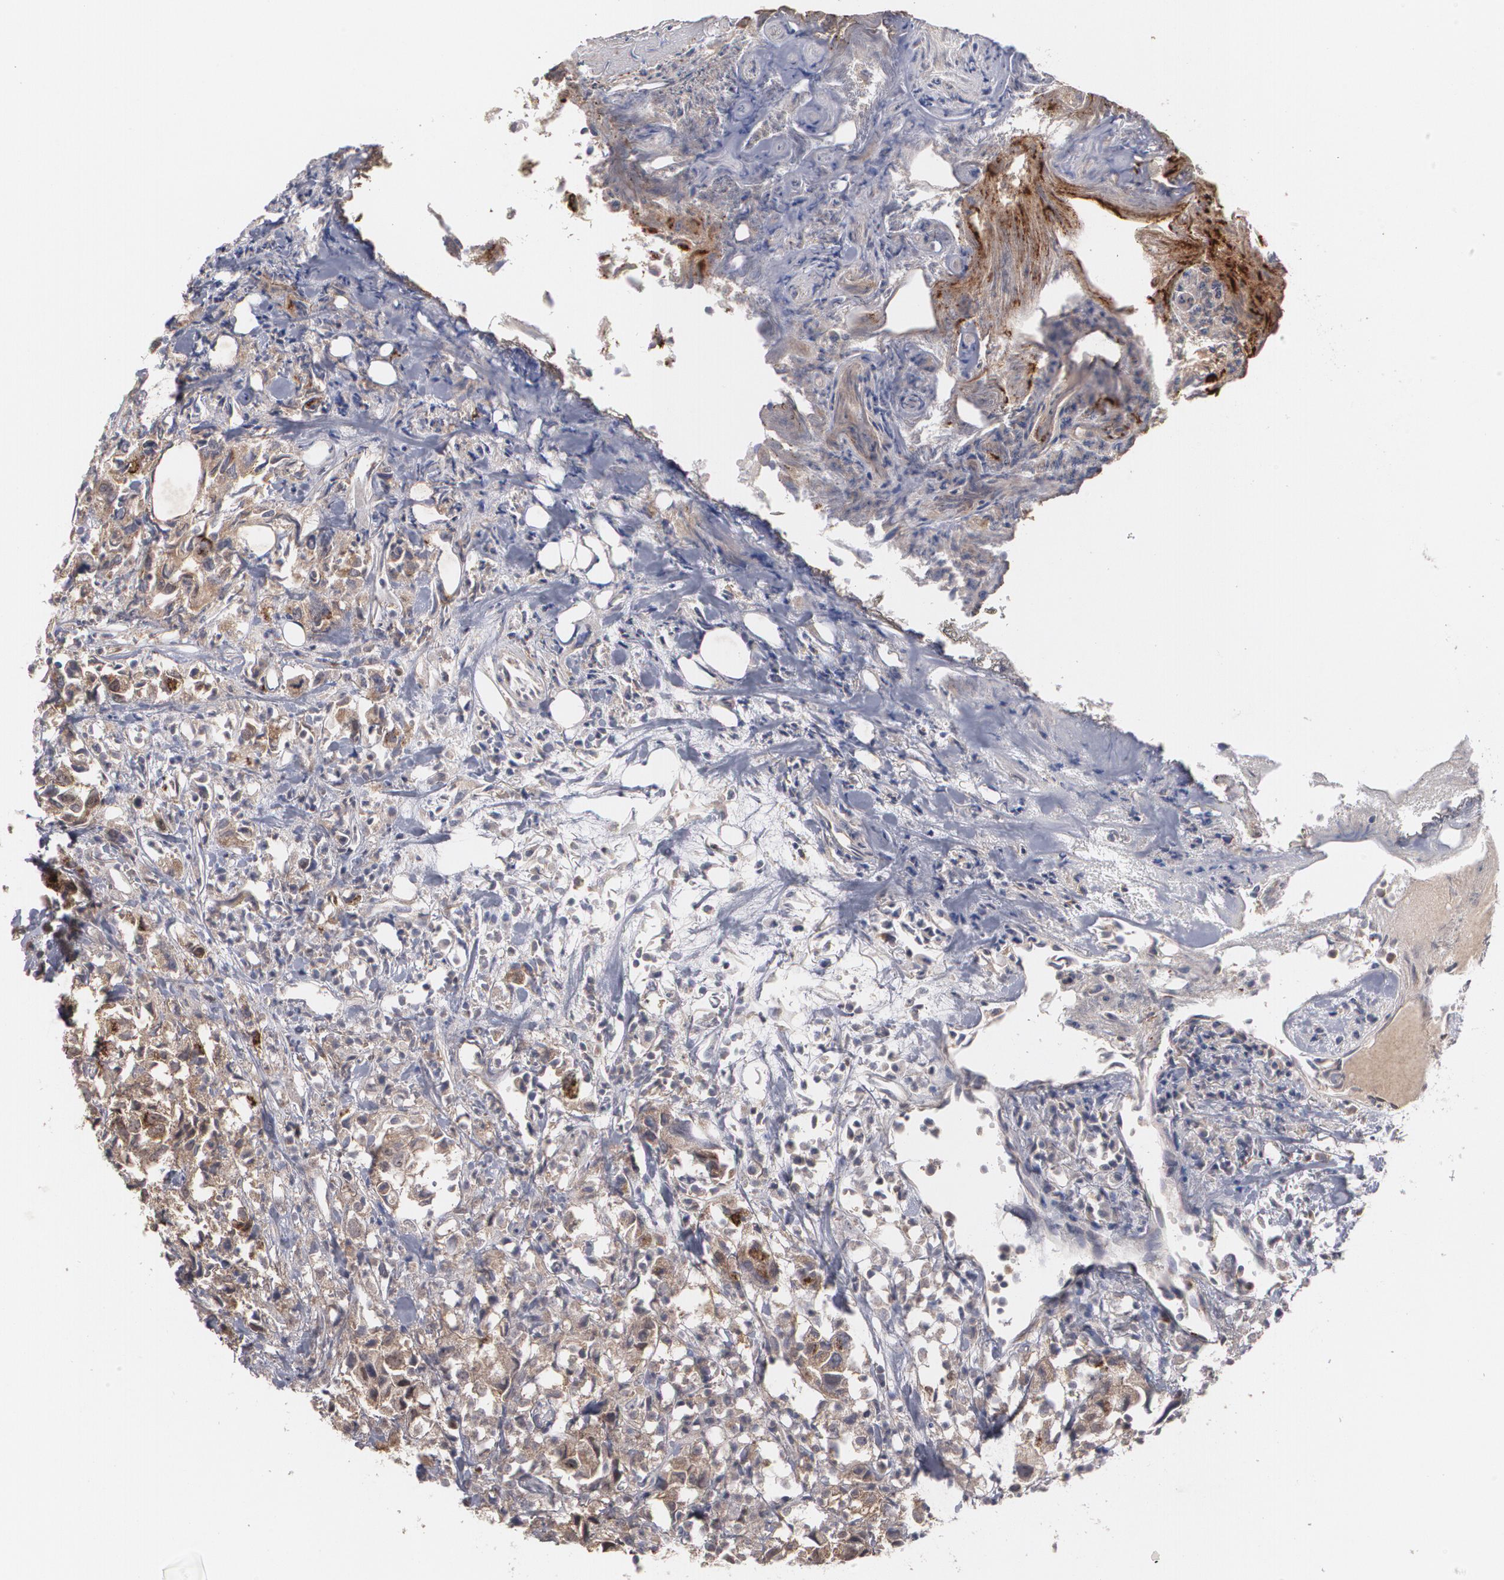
{"staining": {"intensity": "weak", "quantity": ">75%", "location": "cytoplasmic/membranous,nuclear"}, "tissue": "urothelial cancer", "cell_type": "Tumor cells", "image_type": "cancer", "snomed": [{"axis": "morphology", "description": "Urothelial carcinoma, High grade"}, {"axis": "topography", "description": "Urinary bladder"}], "caption": "Tumor cells display weak cytoplasmic/membranous and nuclear staining in about >75% of cells in urothelial carcinoma (high-grade).", "gene": "HTT", "patient": {"sex": "female", "age": 75}}